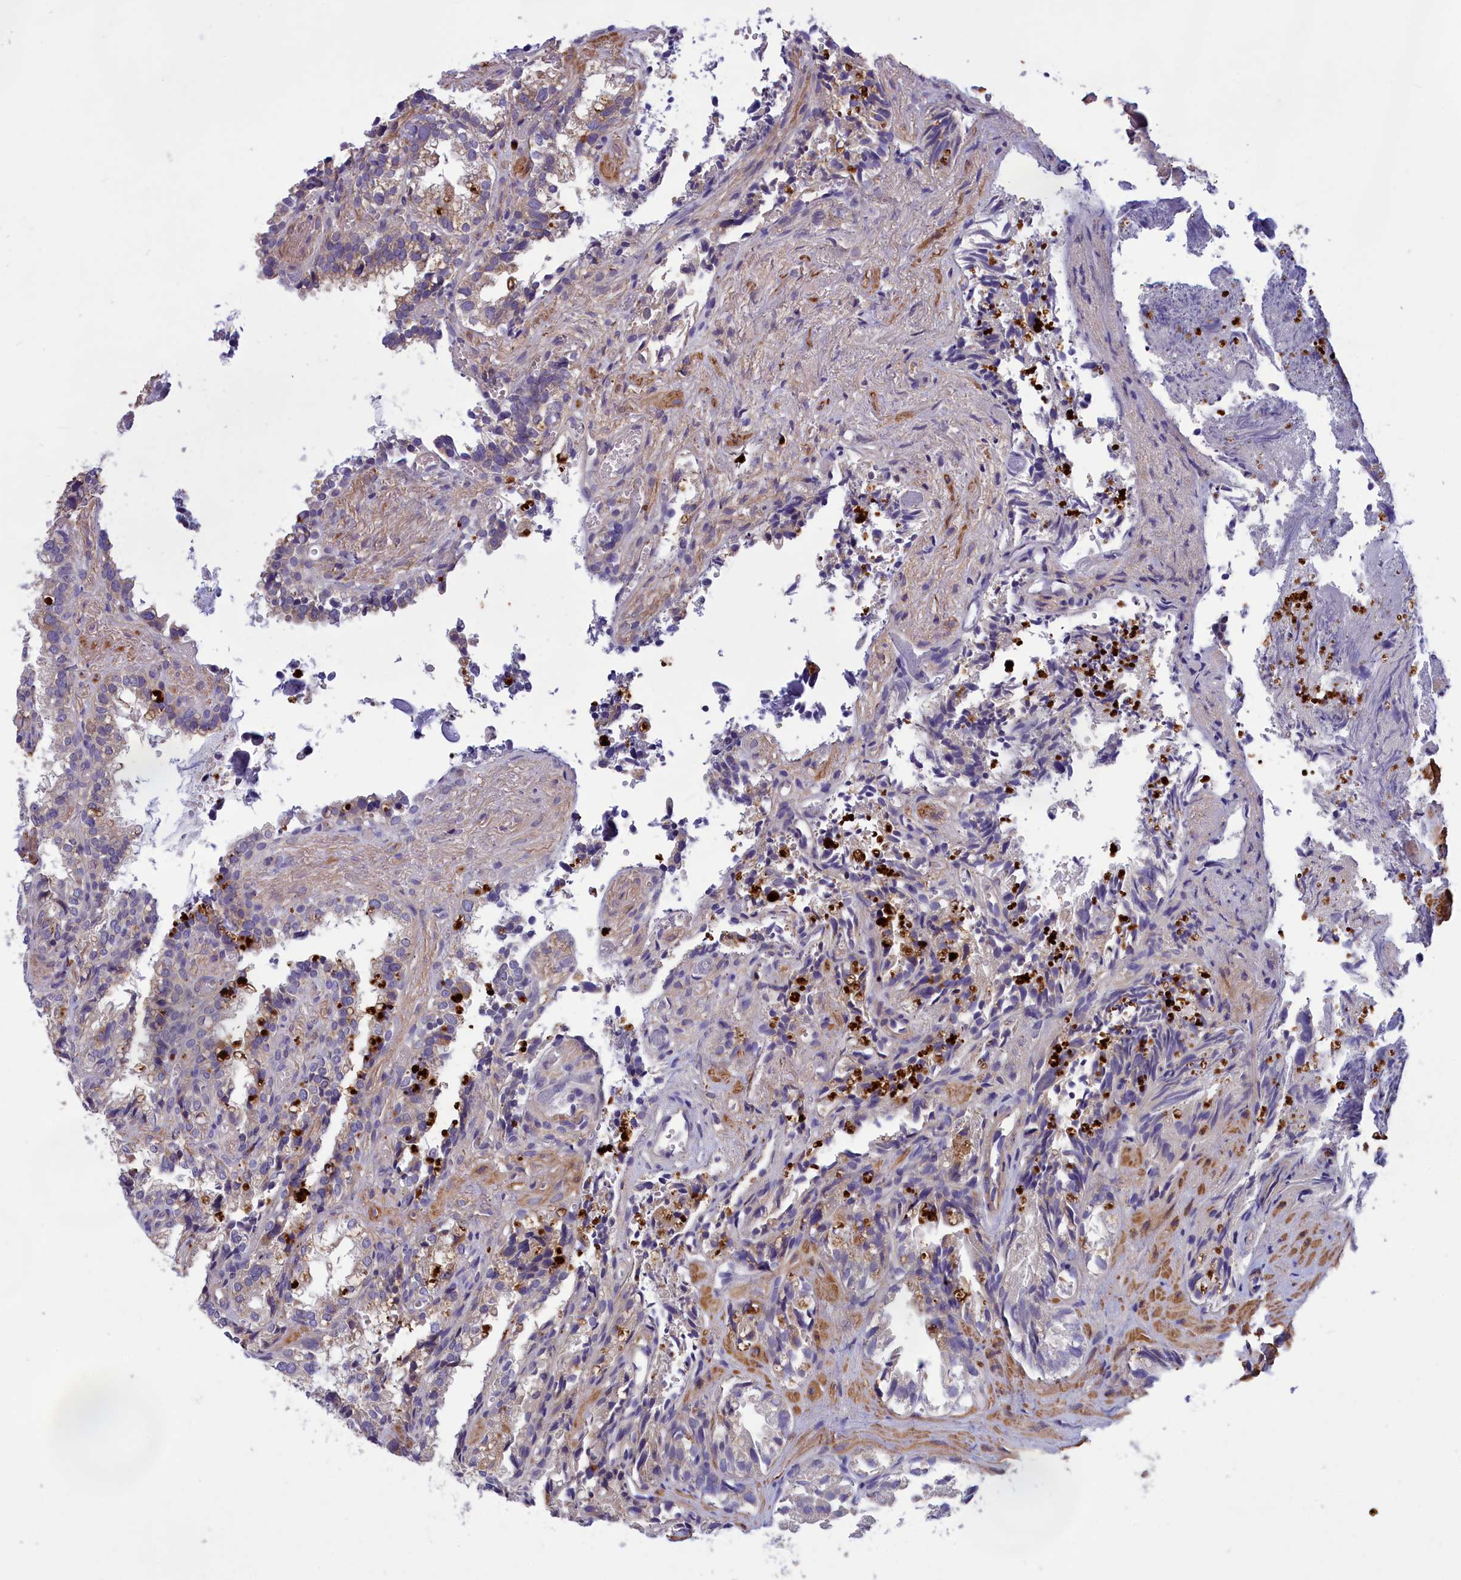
{"staining": {"intensity": "negative", "quantity": "none", "location": "none"}, "tissue": "seminal vesicle", "cell_type": "Glandular cells", "image_type": "normal", "snomed": [{"axis": "morphology", "description": "Normal tissue, NOS"}, {"axis": "topography", "description": "Prostate"}, {"axis": "topography", "description": "Seminal veicle"}], "caption": "Immunohistochemistry (IHC) of unremarkable seminal vesicle demonstrates no staining in glandular cells.", "gene": "AMDHD2", "patient": {"sex": "male", "age": 51}}